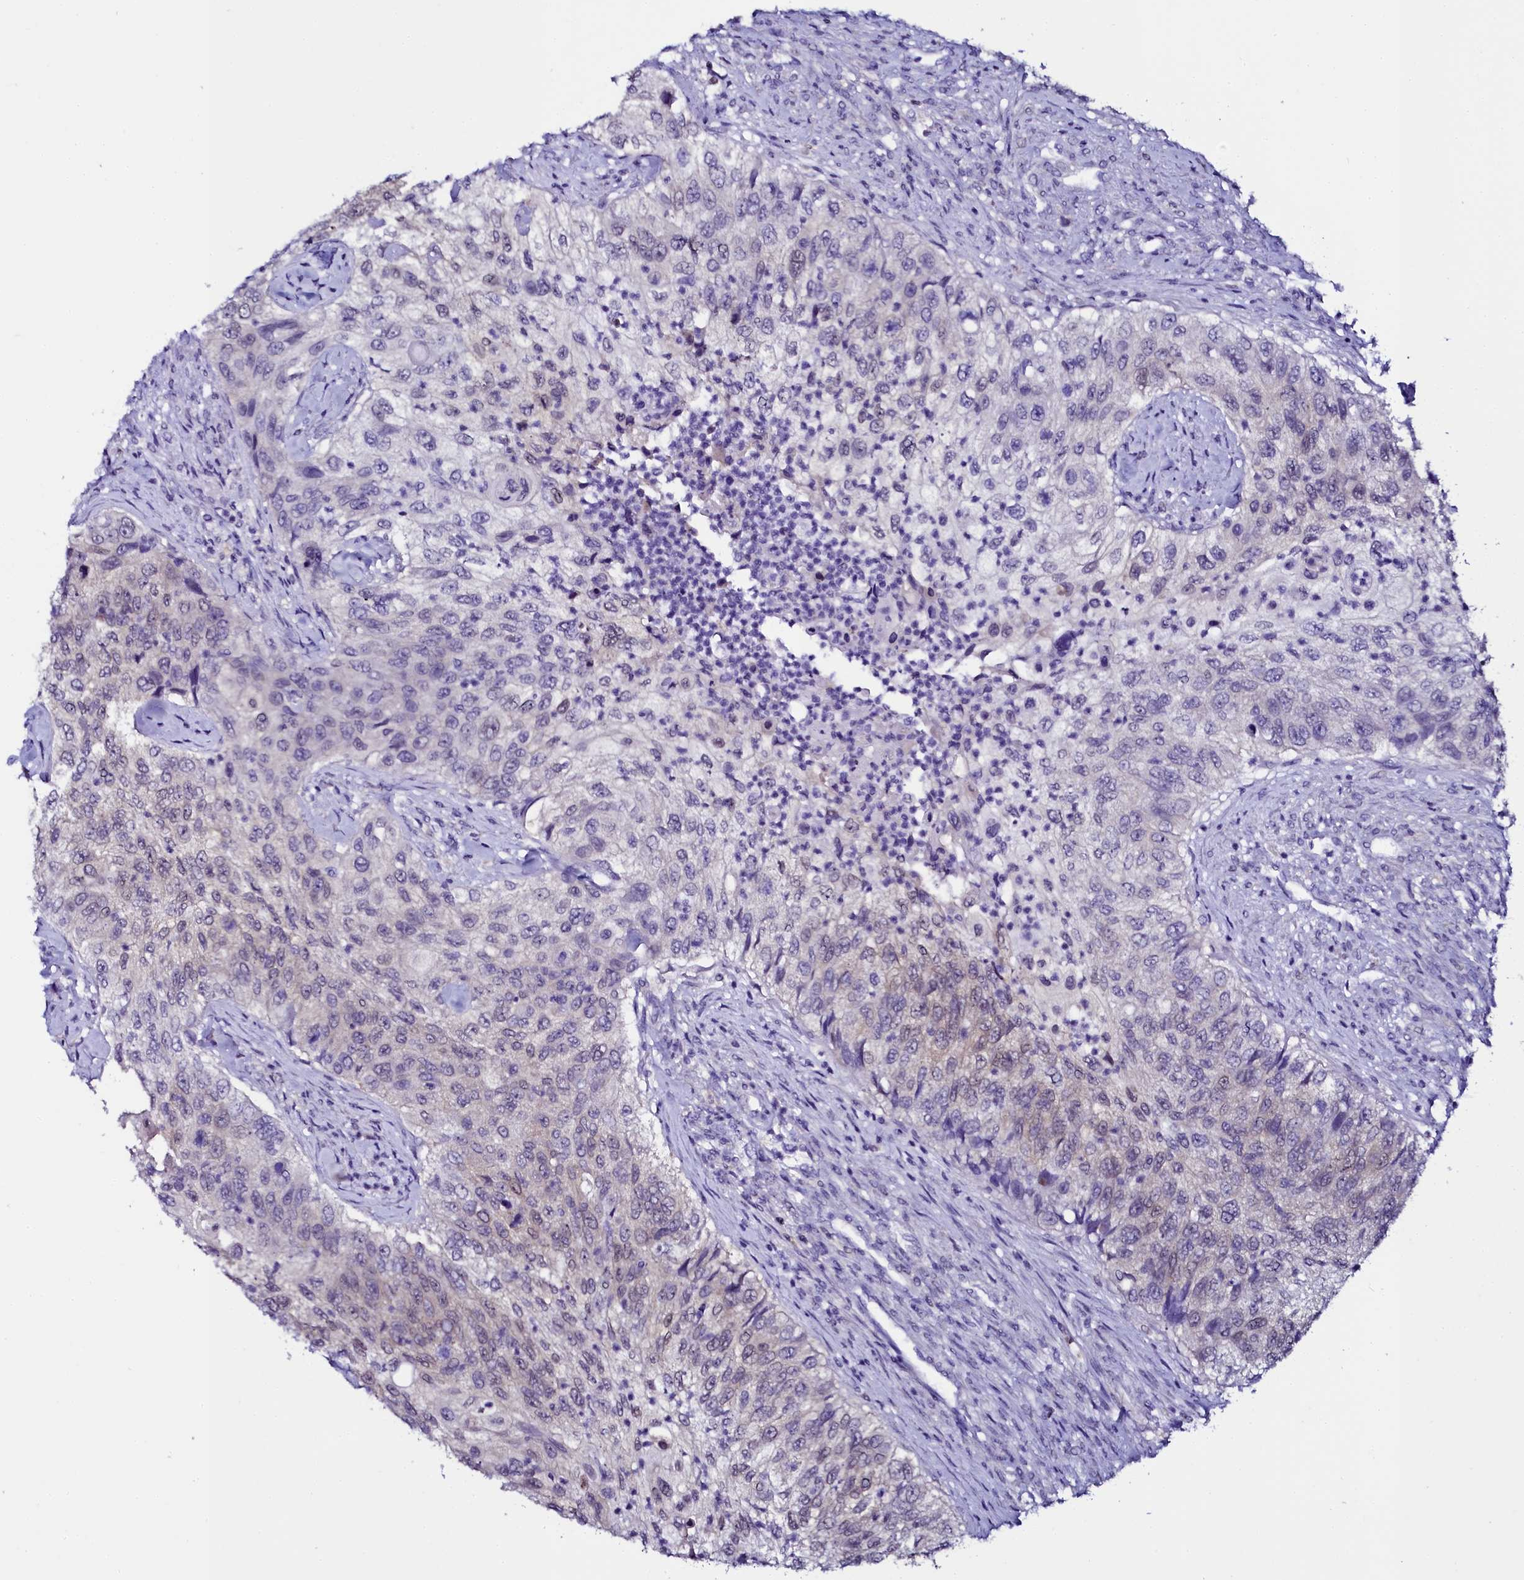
{"staining": {"intensity": "weak", "quantity": "<25%", "location": "cytoplasmic/membranous,nuclear"}, "tissue": "urothelial cancer", "cell_type": "Tumor cells", "image_type": "cancer", "snomed": [{"axis": "morphology", "description": "Urothelial carcinoma, High grade"}, {"axis": "topography", "description": "Urinary bladder"}], "caption": "Urothelial carcinoma (high-grade) stained for a protein using immunohistochemistry demonstrates no staining tumor cells.", "gene": "SORD", "patient": {"sex": "female", "age": 60}}